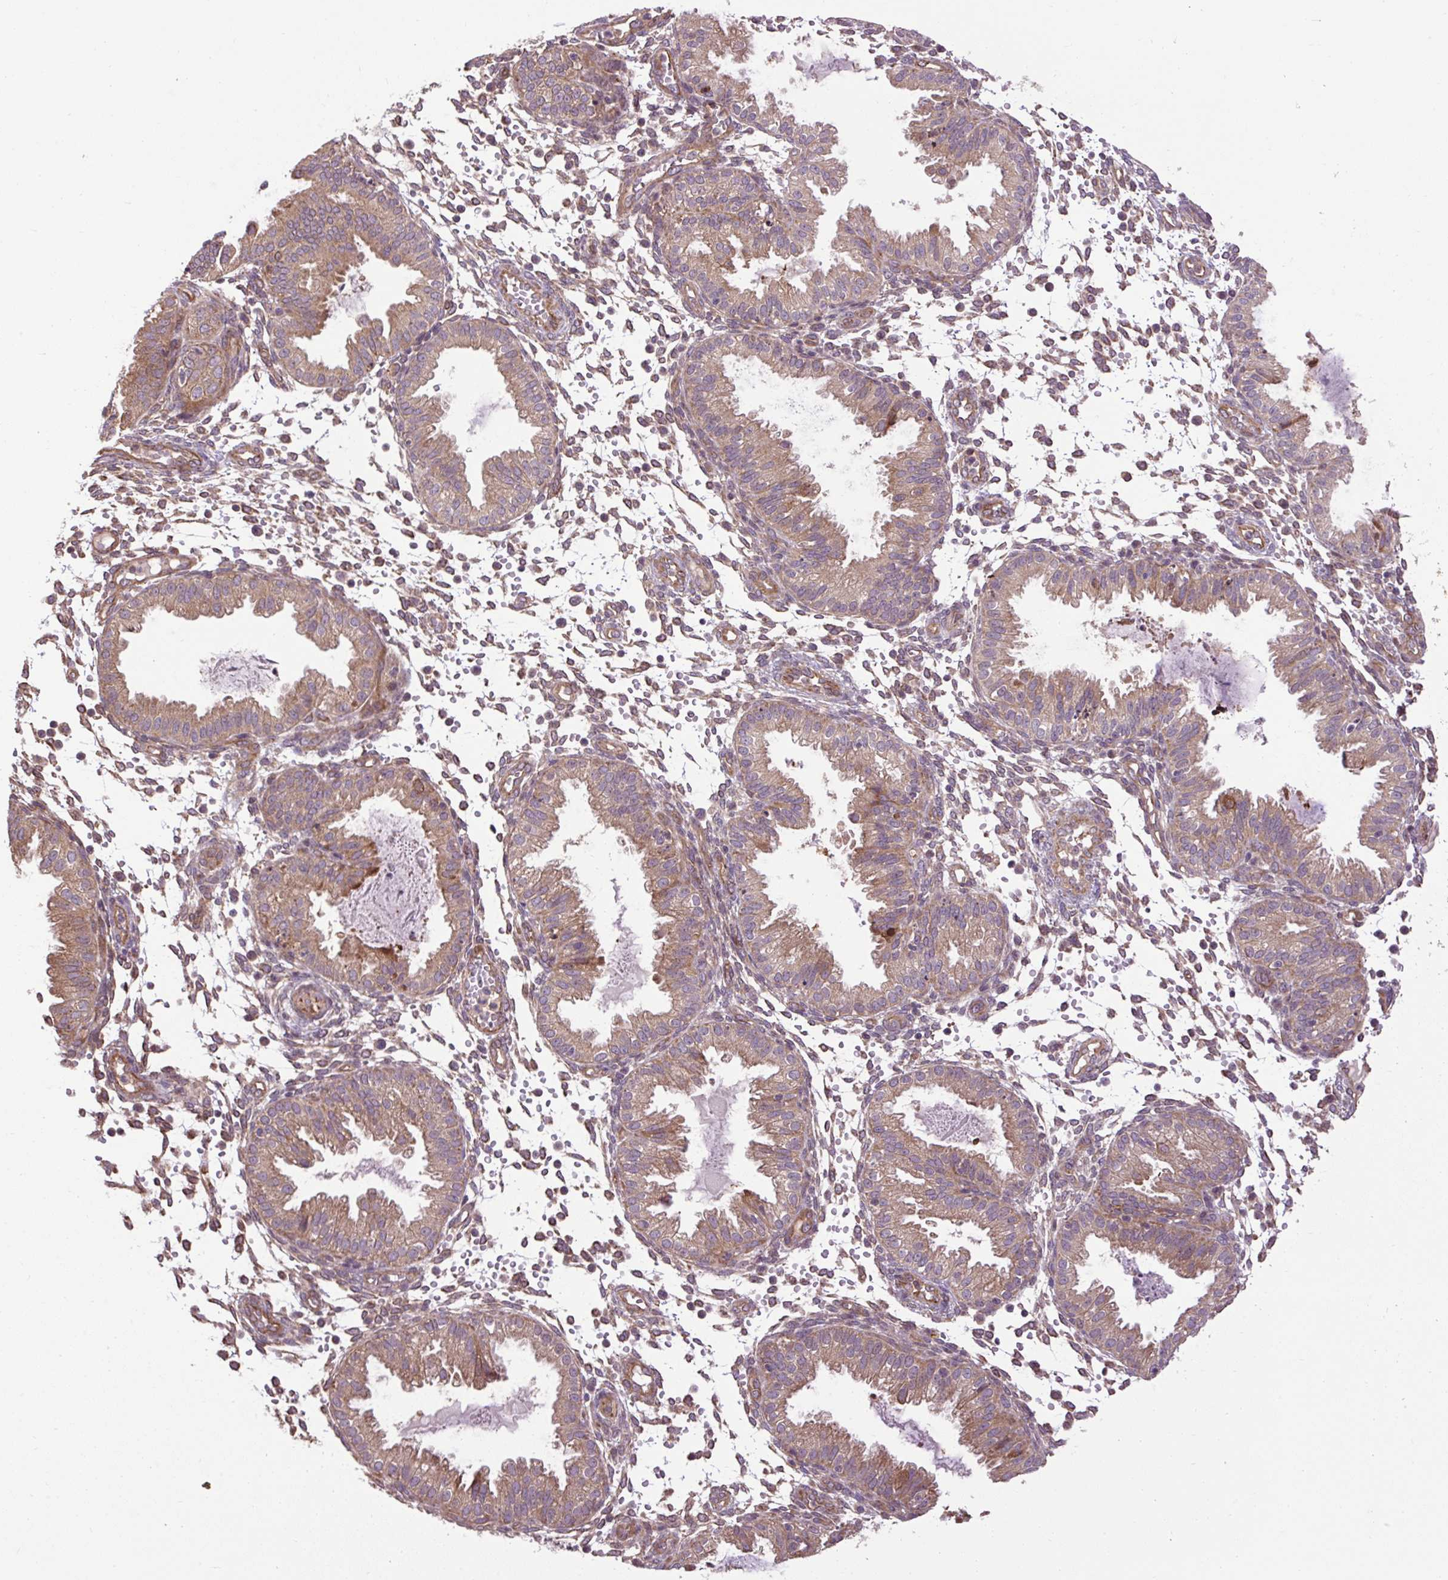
{"staining": {"intensity": "moderate", "quantity": "25%-75%", "location": "cytoplasmic/membranous"}, "tissue": "endometrium", "cell_type": "Cells in endometrial stroma", "image_type": "normal", "snomed": [{"axis": "morphology", "description": "Normal tissue, NOS"}, {"axis": "topography", "description": "Endometrium"}], "caption": "Immunohistochemical staining of benign endometrium shows moderate cytoplasmic/membranous protein expression in about 25%-75% of cells in endometrial stroma.", "gene": "FLRT1", "patient": {"sex": "female", "age": 33}}